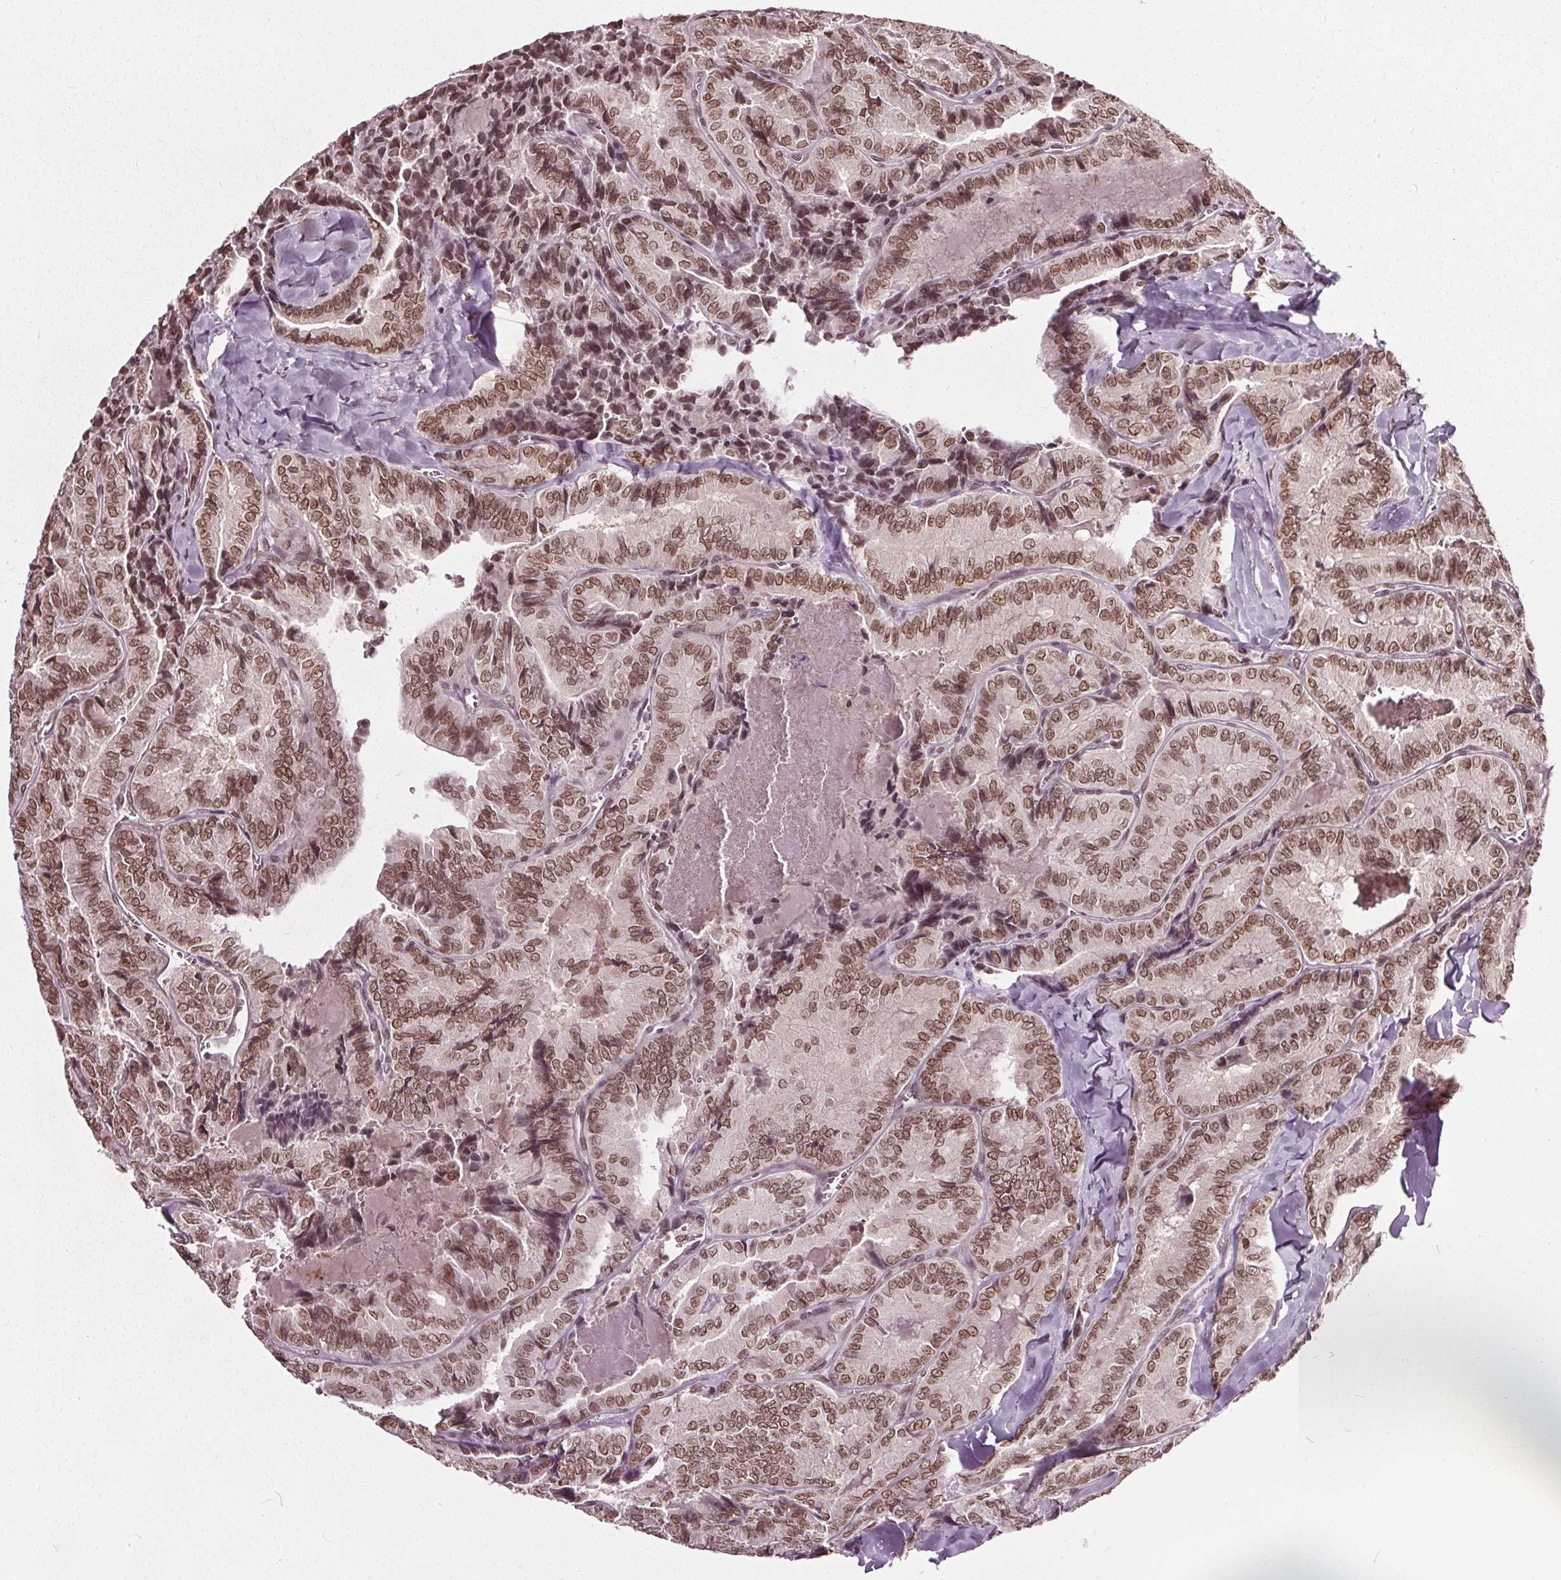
{"staining": {"intensity": "moderate", "quantity": ">75%", "location": "cytoplasmic/membranous,nuclear"}, "tissue": "thyroid cancer", "cell_type": "Tumor cells", "image_type": "cancer", "snomed": [{"axis": "morphology", "description": "Papillary adenocarcinoma, NOS"}, {"axis": "topography", "description": "Thyroid gland"}], "caption": "Thyroid cancer (papillary adenocarcinoma) stained with a protein marker reveals moderate staining in tumor cells.", "gene": "TTC39C", "patient": {"sex": "female", "age": 75}}